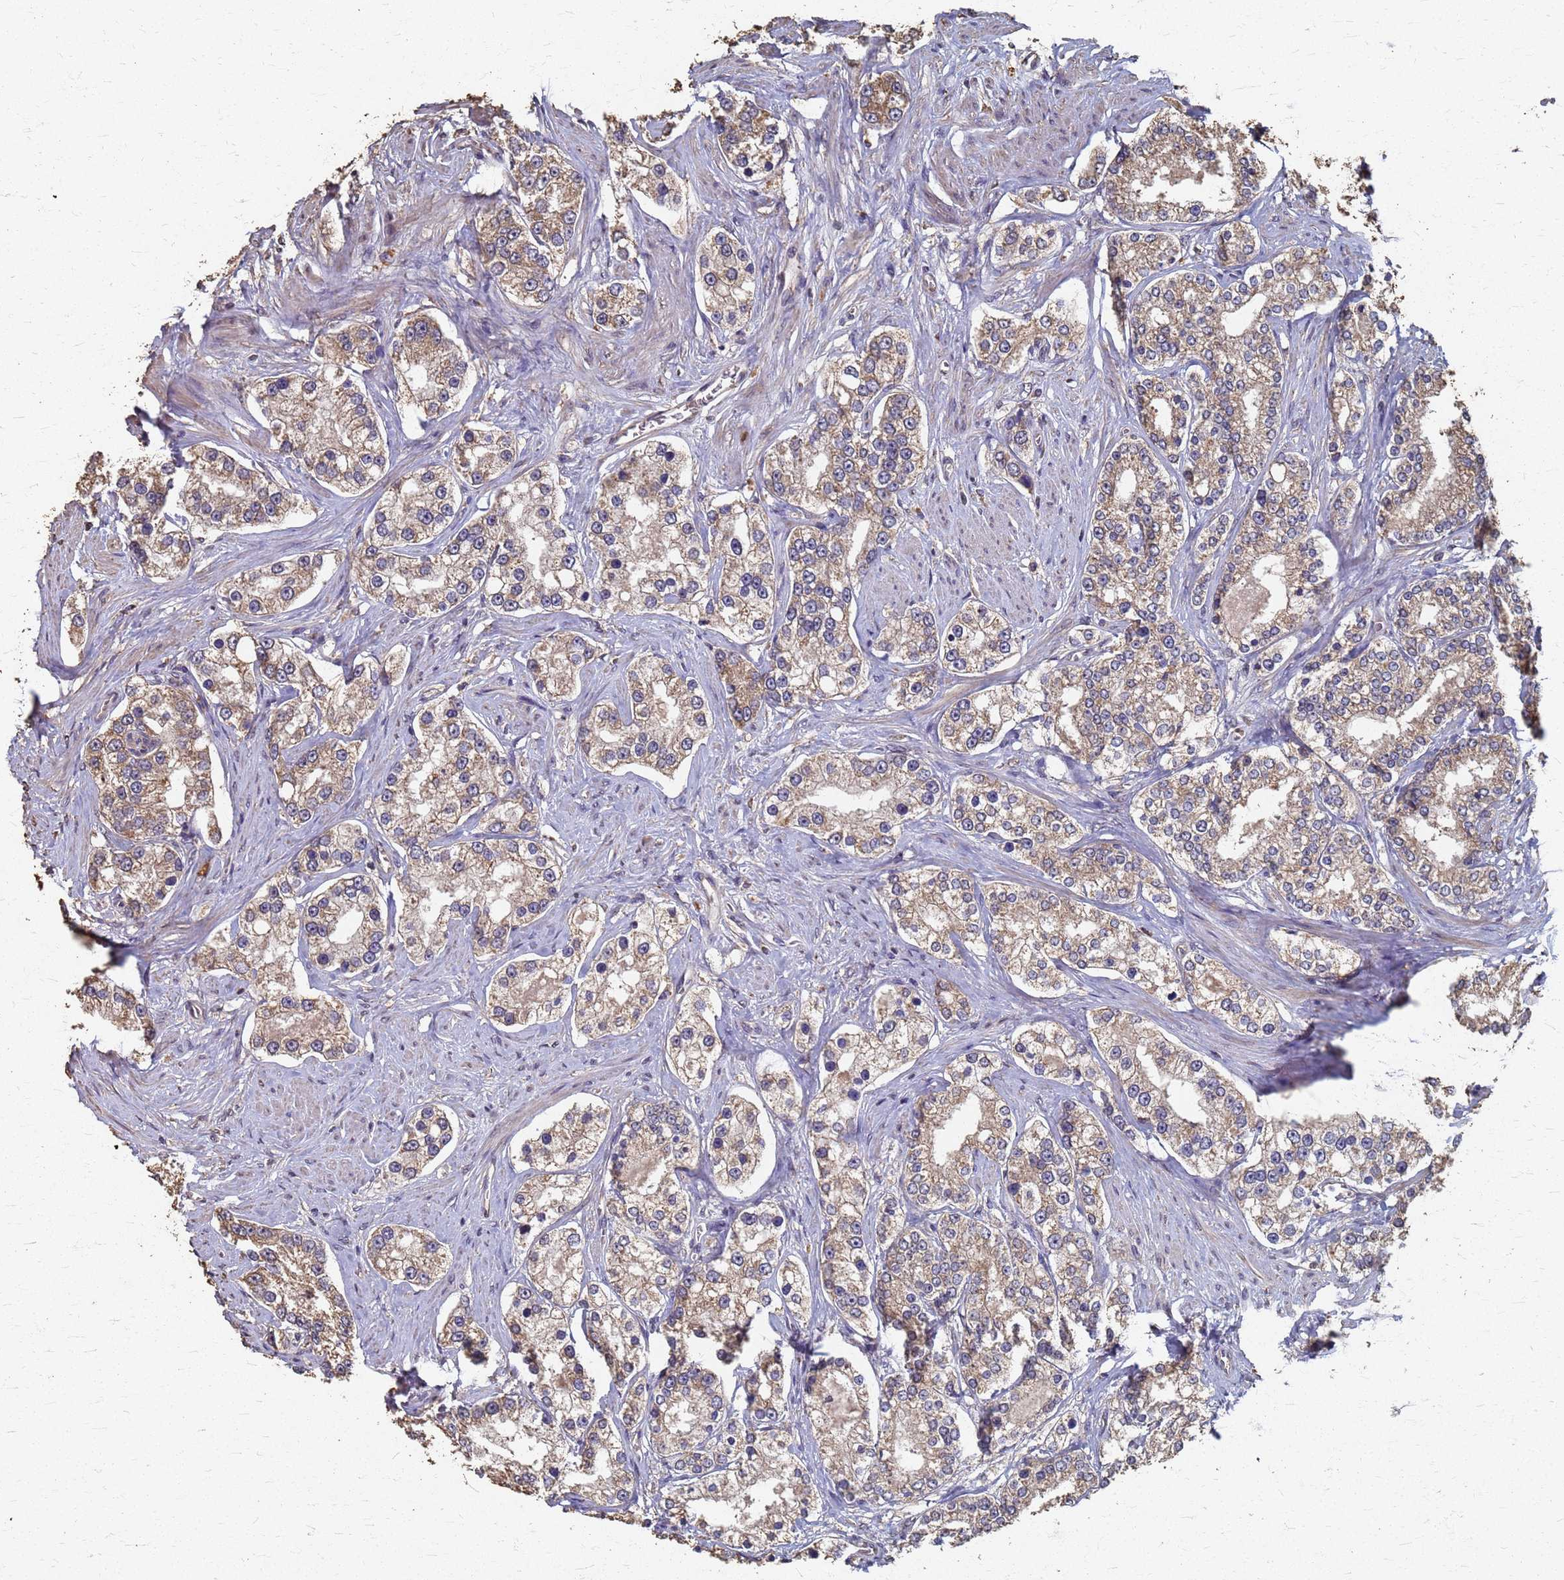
{"staining": {"intensity": "weak", "quantity": ">75%", "location": "cytoplasmic/membranous"}, "tissue": "prostate cancer", "cell_type": "Tumor cells", "image_type": "cancer", "snomed": [{"axis": "morphology", "description": "Normal tissue, NOS"}, {"axis": "morphology", "description": "Adenocarcinoma, High grade"}, {"axis": "topography", "description": "Prostate"}], "caption": "Prostate cancer (high-grade adenocarcinoma) tissue reveals weak cytoplasmic/membranous positivity in approximately >75% of tumor cells, visualized by immunohistochemistry. (DAB (3,3'-diaminobenzidine) IHC, brown staining for protein, blue staining for nuclei).", "gene": "DPH5", "patient": {"sex": "male", "age": 83}}